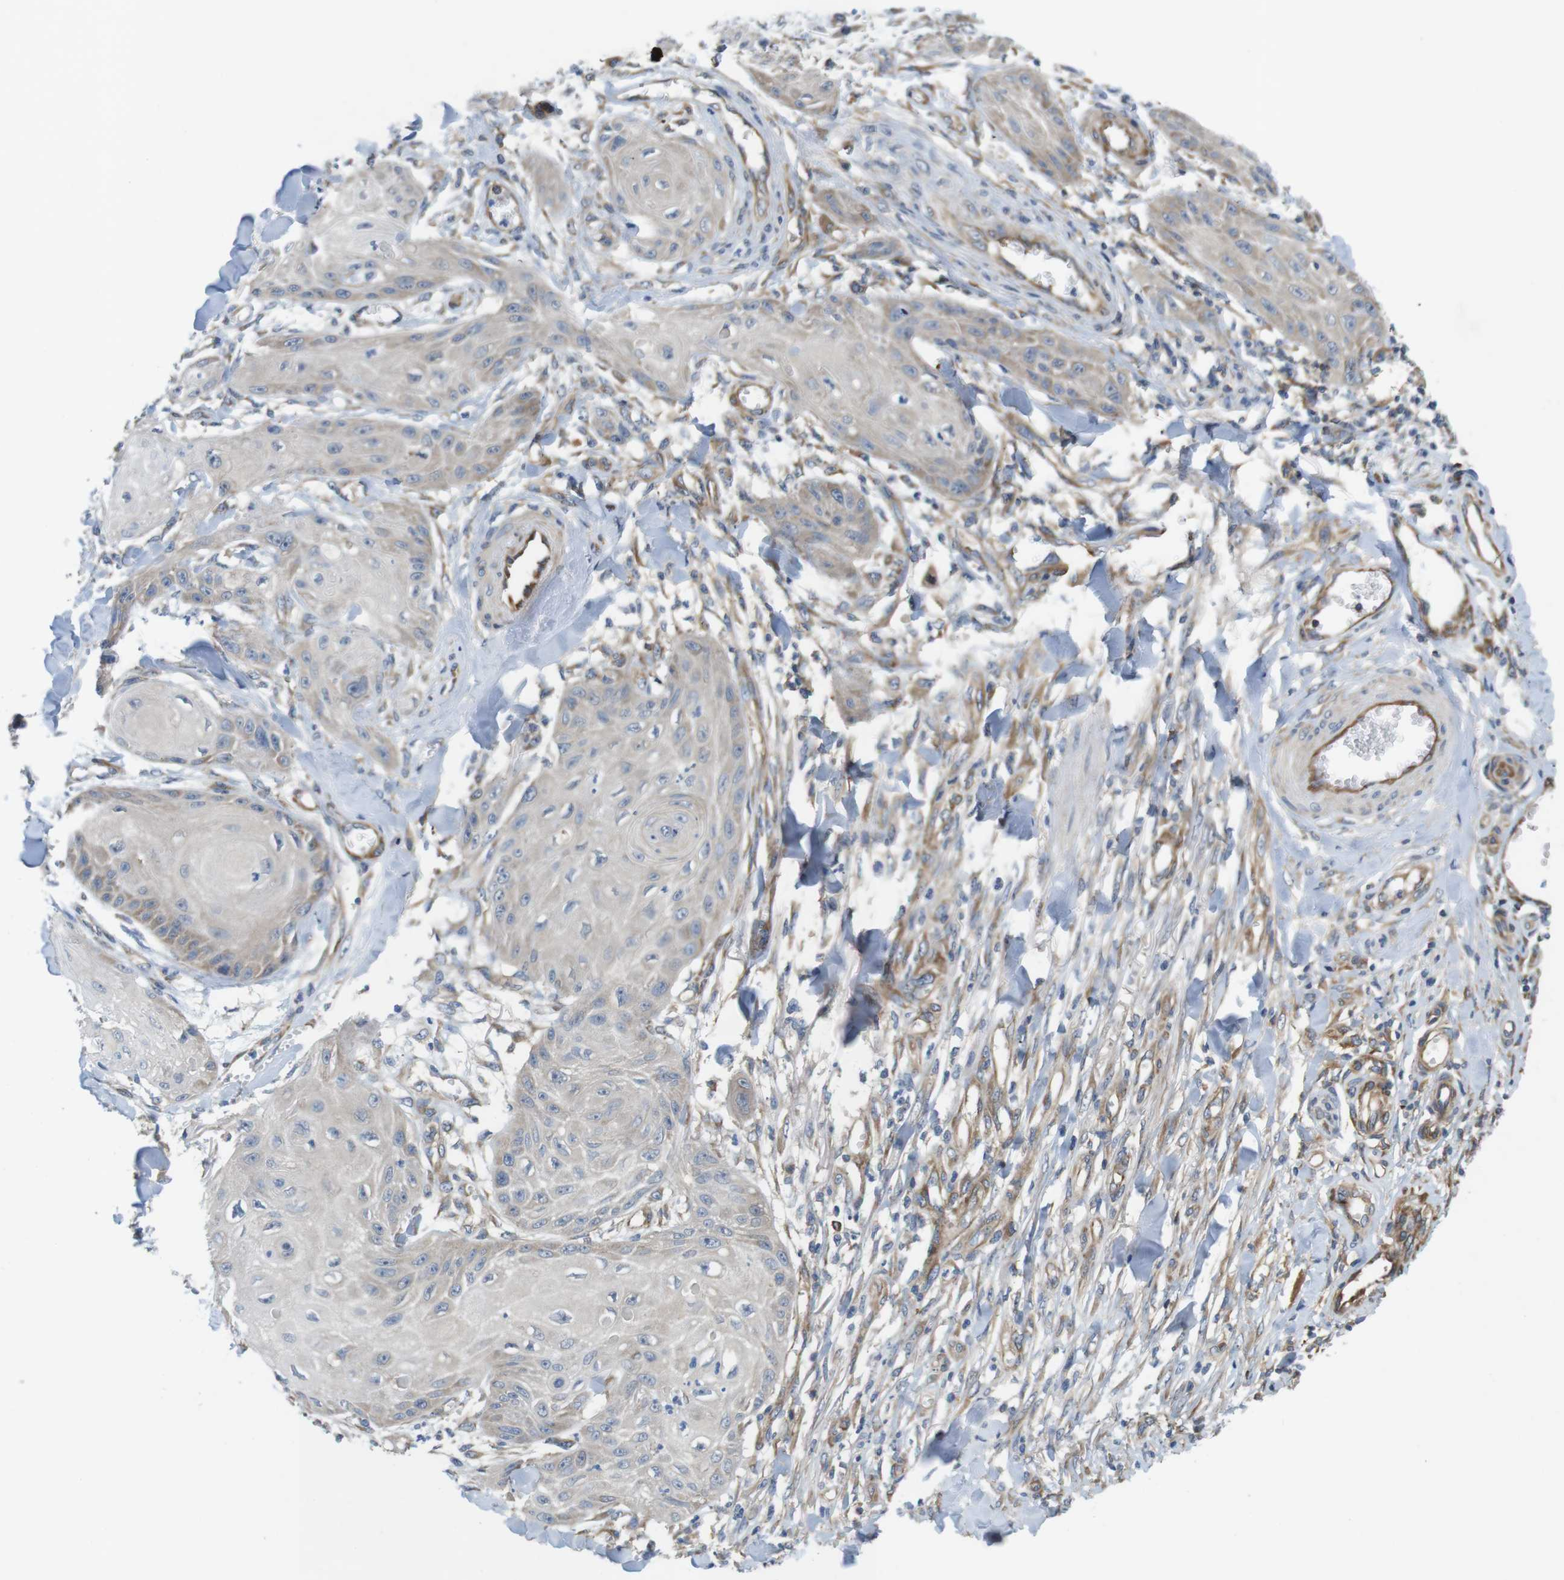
{"staining": {"intensity": "negative", "quantity": "none", "location": "none"}, "tissue": "skin cancer", "cell_type": "Tumor cells", "image_type": "cancer", "snomed": [{"axis": "morphology", "description": "Squamous cell carcinoma, NOS"}, {"axis": "topography", "description": "Skin"}], "caption": "Human skin cancer stained for a protein using immunohistochemistry (IHC) demonstrates no expression in tumor cells.", "gene": "DCLK1", "patient": {"sex": "male", "age": 74}}